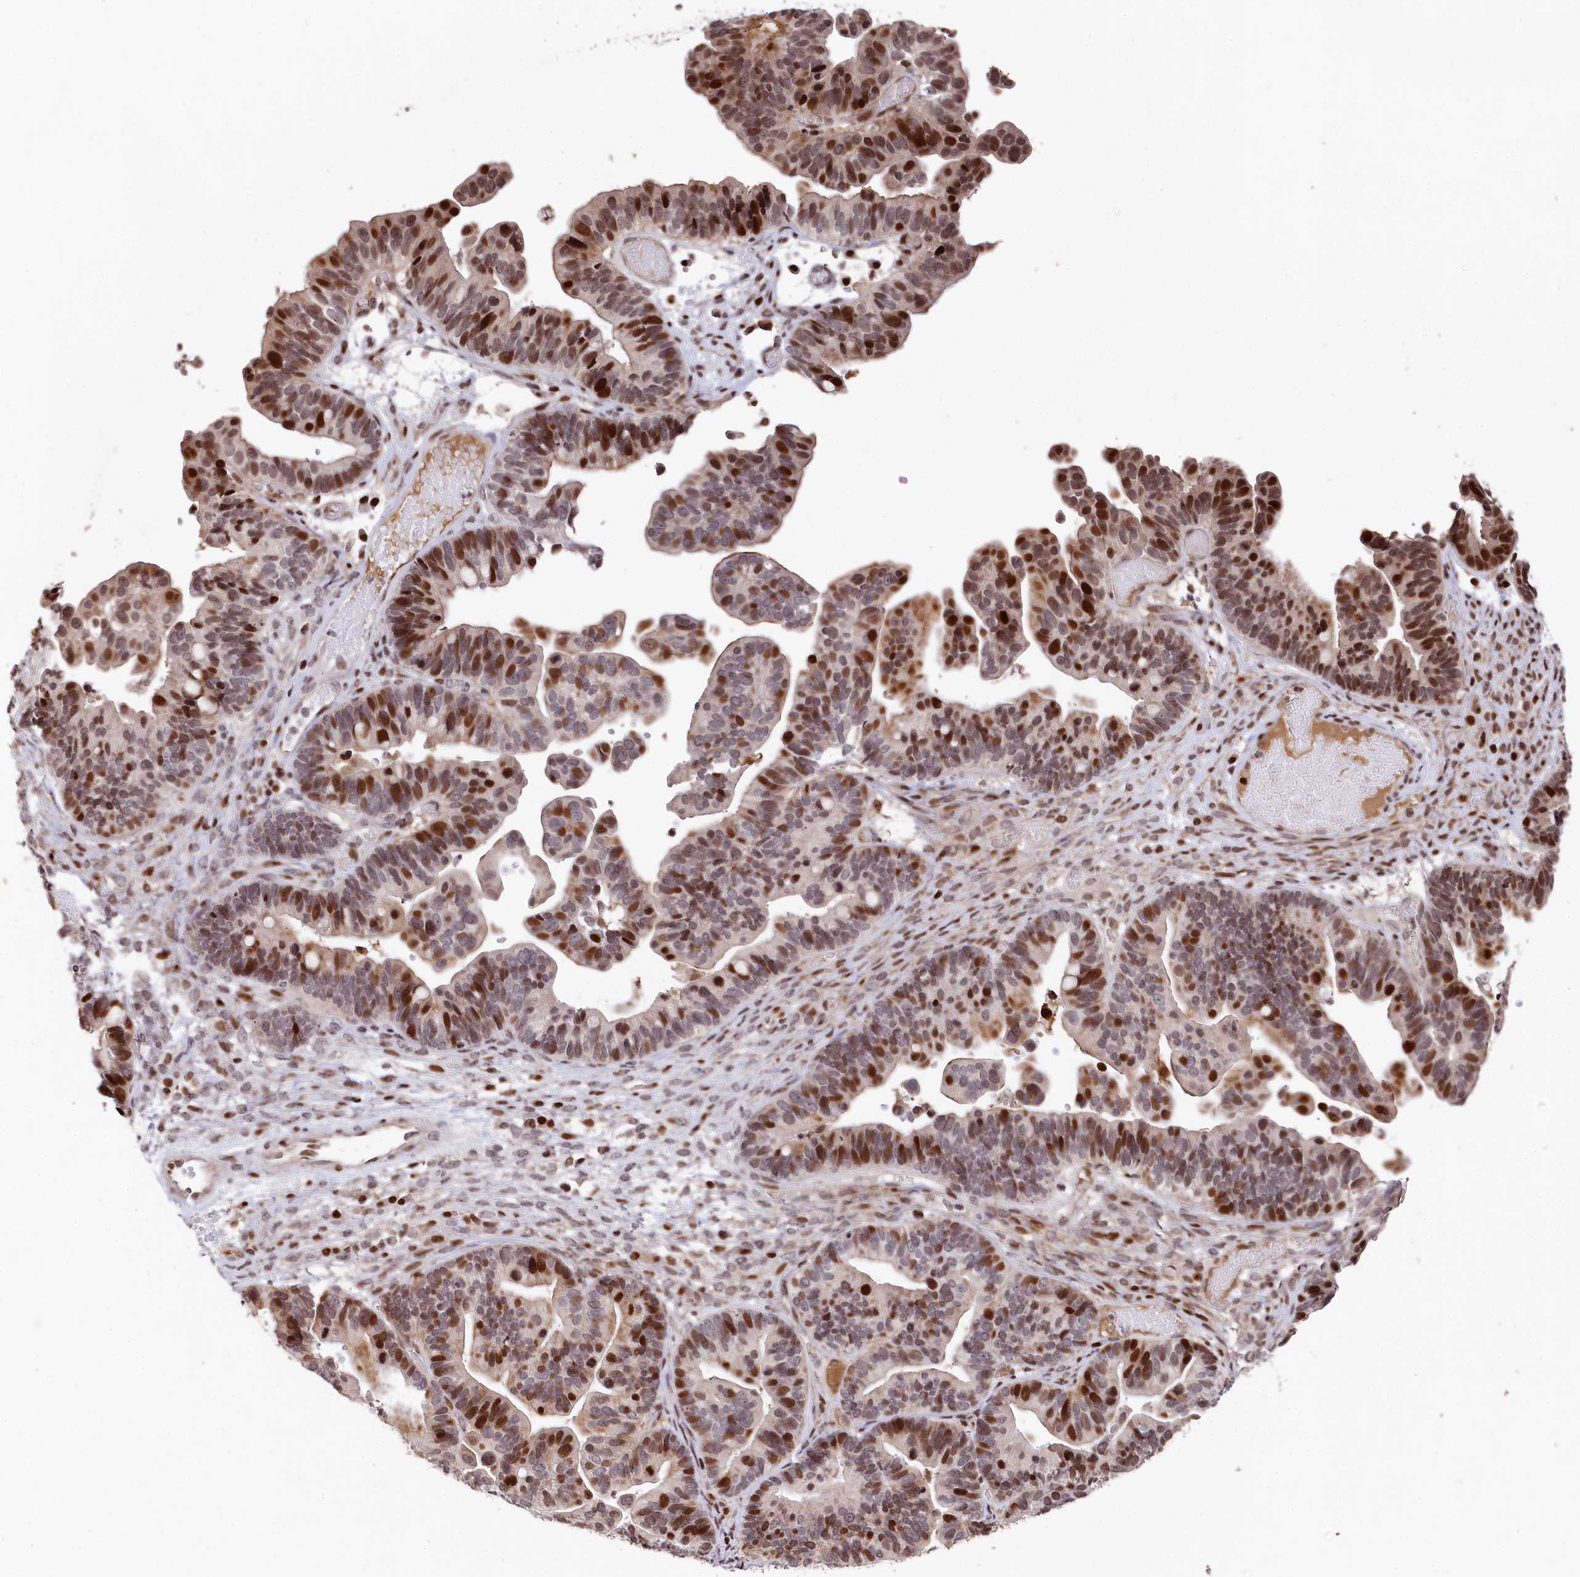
{"staining": {"intensity": "strong", "quantity": "25%-75%", "location": "cytoplasmic/membranous,nuclear"}, "tissue": "ovarian cancer", "cell_type": "Tumor cells", "image_type": "cancer", "snomed": [{"axis": "morphology", "description": "Cystadenocarcinoma, serous, NOS"}, {"axis": "topography", "description": "Ovary"}], "caption": "Immunohistochemistry (IHC) photomicrograph of neoplastic tissue: ovarian cancer (serous cystadenocarcinoma) stained using immunohistochemistry demonstrates high levels of strong protein expression localized specifically in the cytoplasmic/membranous and nuclear of tumor cells, appearing as a cytoplasmic/membranous and nuclear brown color.", "gene": "MCF2L2", "patient": {"sex": "female", "age": 56}}